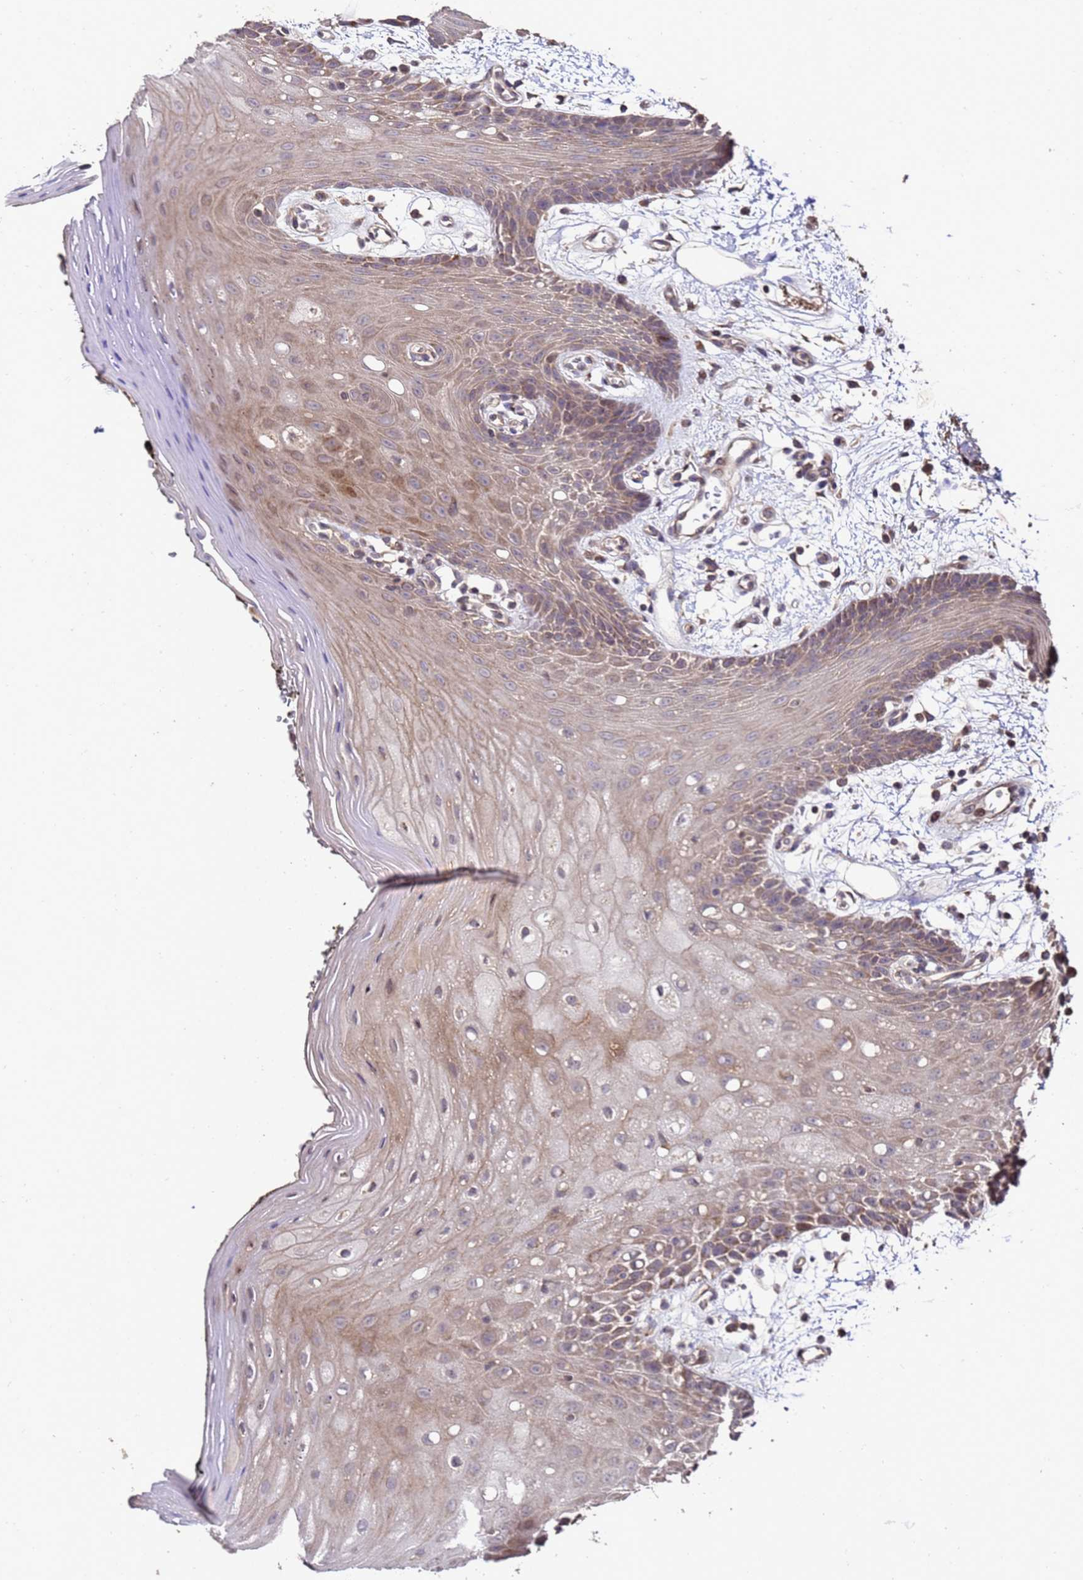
{"staining": {"intensity": "moderate", "quantity": "25%-75%", "location": "cytoplasmic/membranous"}, "tissue": "oral mucosa", "cell_type": "Squamous epithelial cells", "image_type": "normal", "snomed": [{"axis": "morphology", "description": "Normal tissue, NOS"}, {"axis": "topography", "description": "Oral tissue"}, {"axis": "topography", "description": "Tounge, NOS"}], "caption": "A medium amount of moderate cytoplasmic/membranous expression is identified in approximately 25%-75% of squamous epithelial cells in unremarkable oral mucosa. Ihc stains the protein in brown and the nuclei are stained blue.", "gene": "PRODH", "patient": {"sex": "female", "age": 59}}